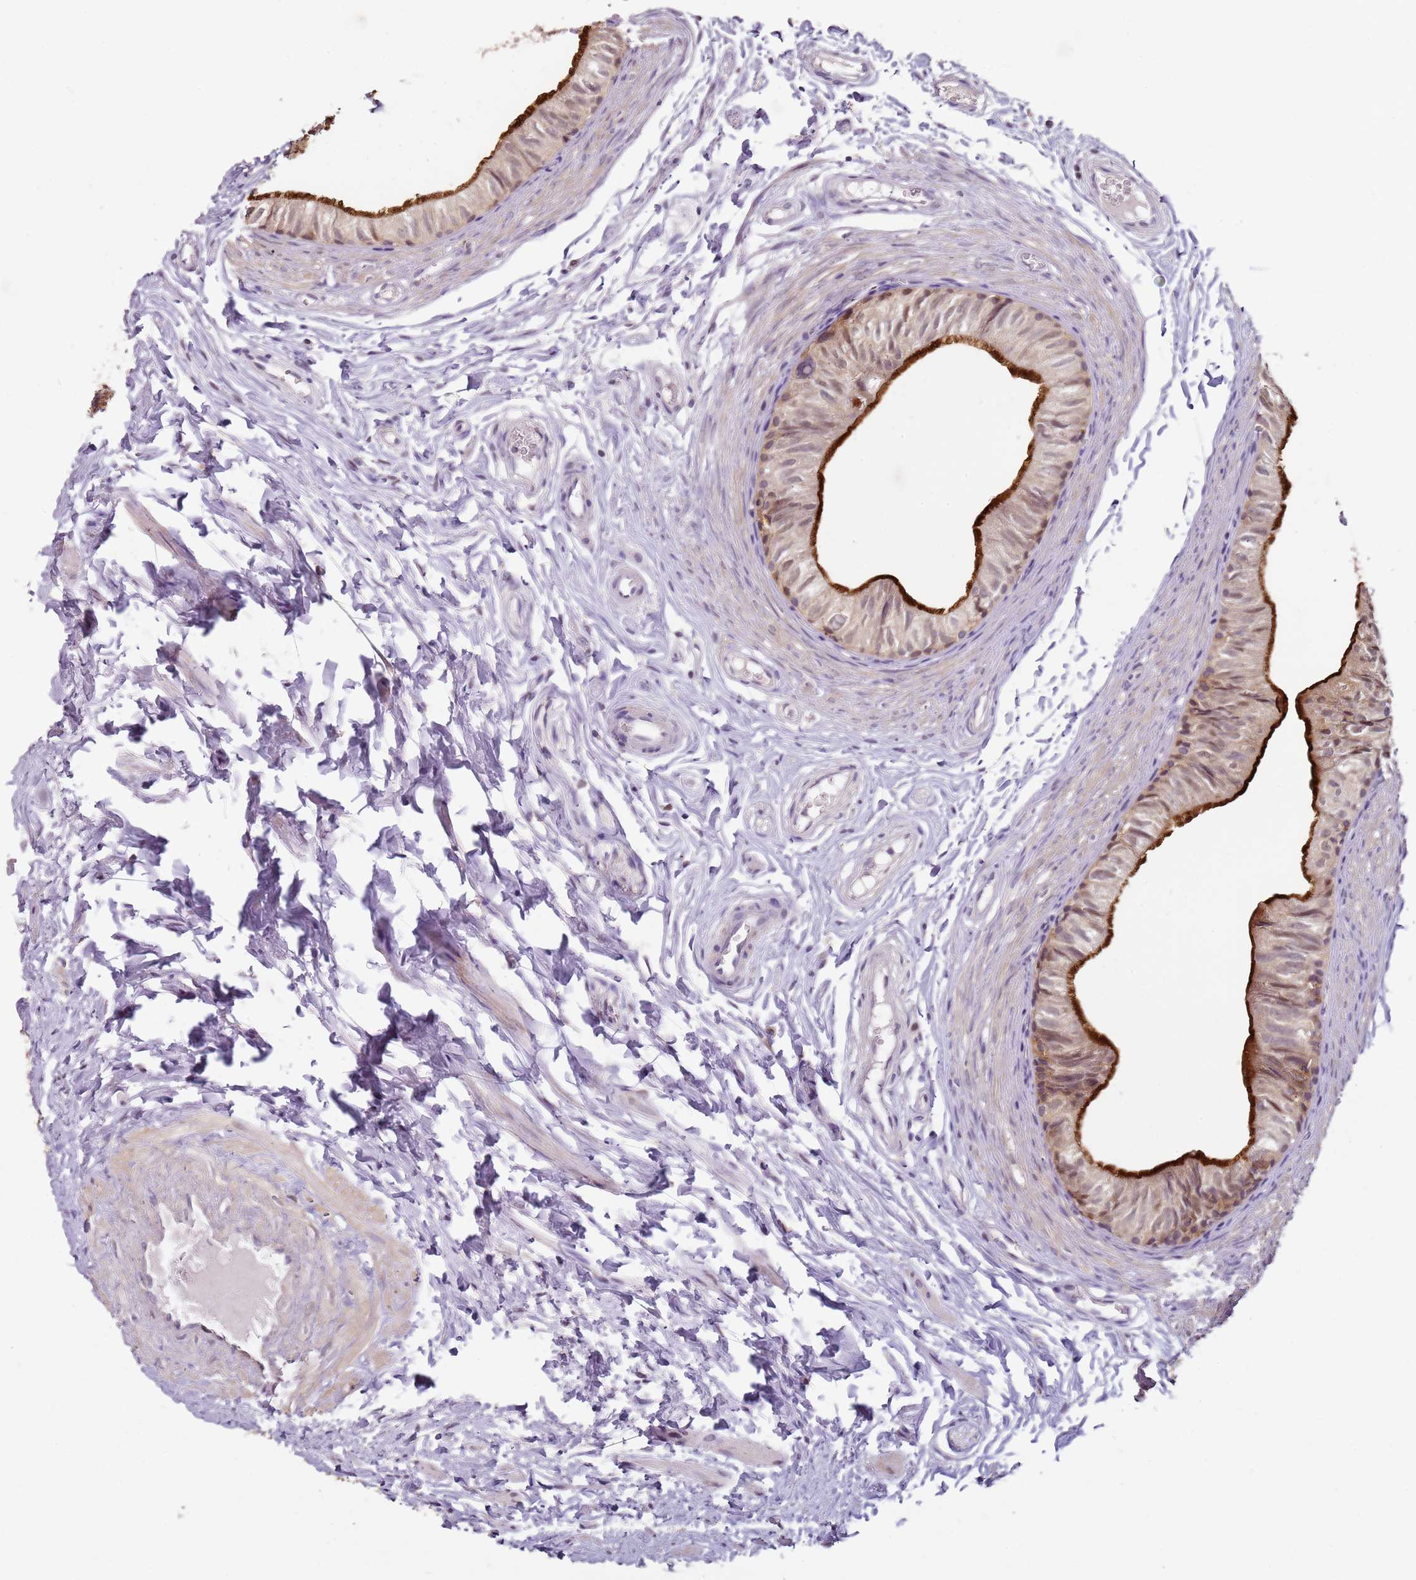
{"staining": {"intensity": "strong", "quantity": "25%-75%", "location": "cytoplasmic/membranous"}, "tissue": "epididymis", "cell_type": "Glandular cells", "image_type": "normal", "snomed": [{"axis": "morphology", "description": "Normal tissue, NOS"}, {"axis": "topography", "description": "Epididymis"}], "caption": "Protein expression analysis of normal epididymis shows strong cytoplasmic/membranous staining in approximately 25%-75% of glandular cells.", "gene": "MDH1", "patient": {"sex": "male", "age": 37}}